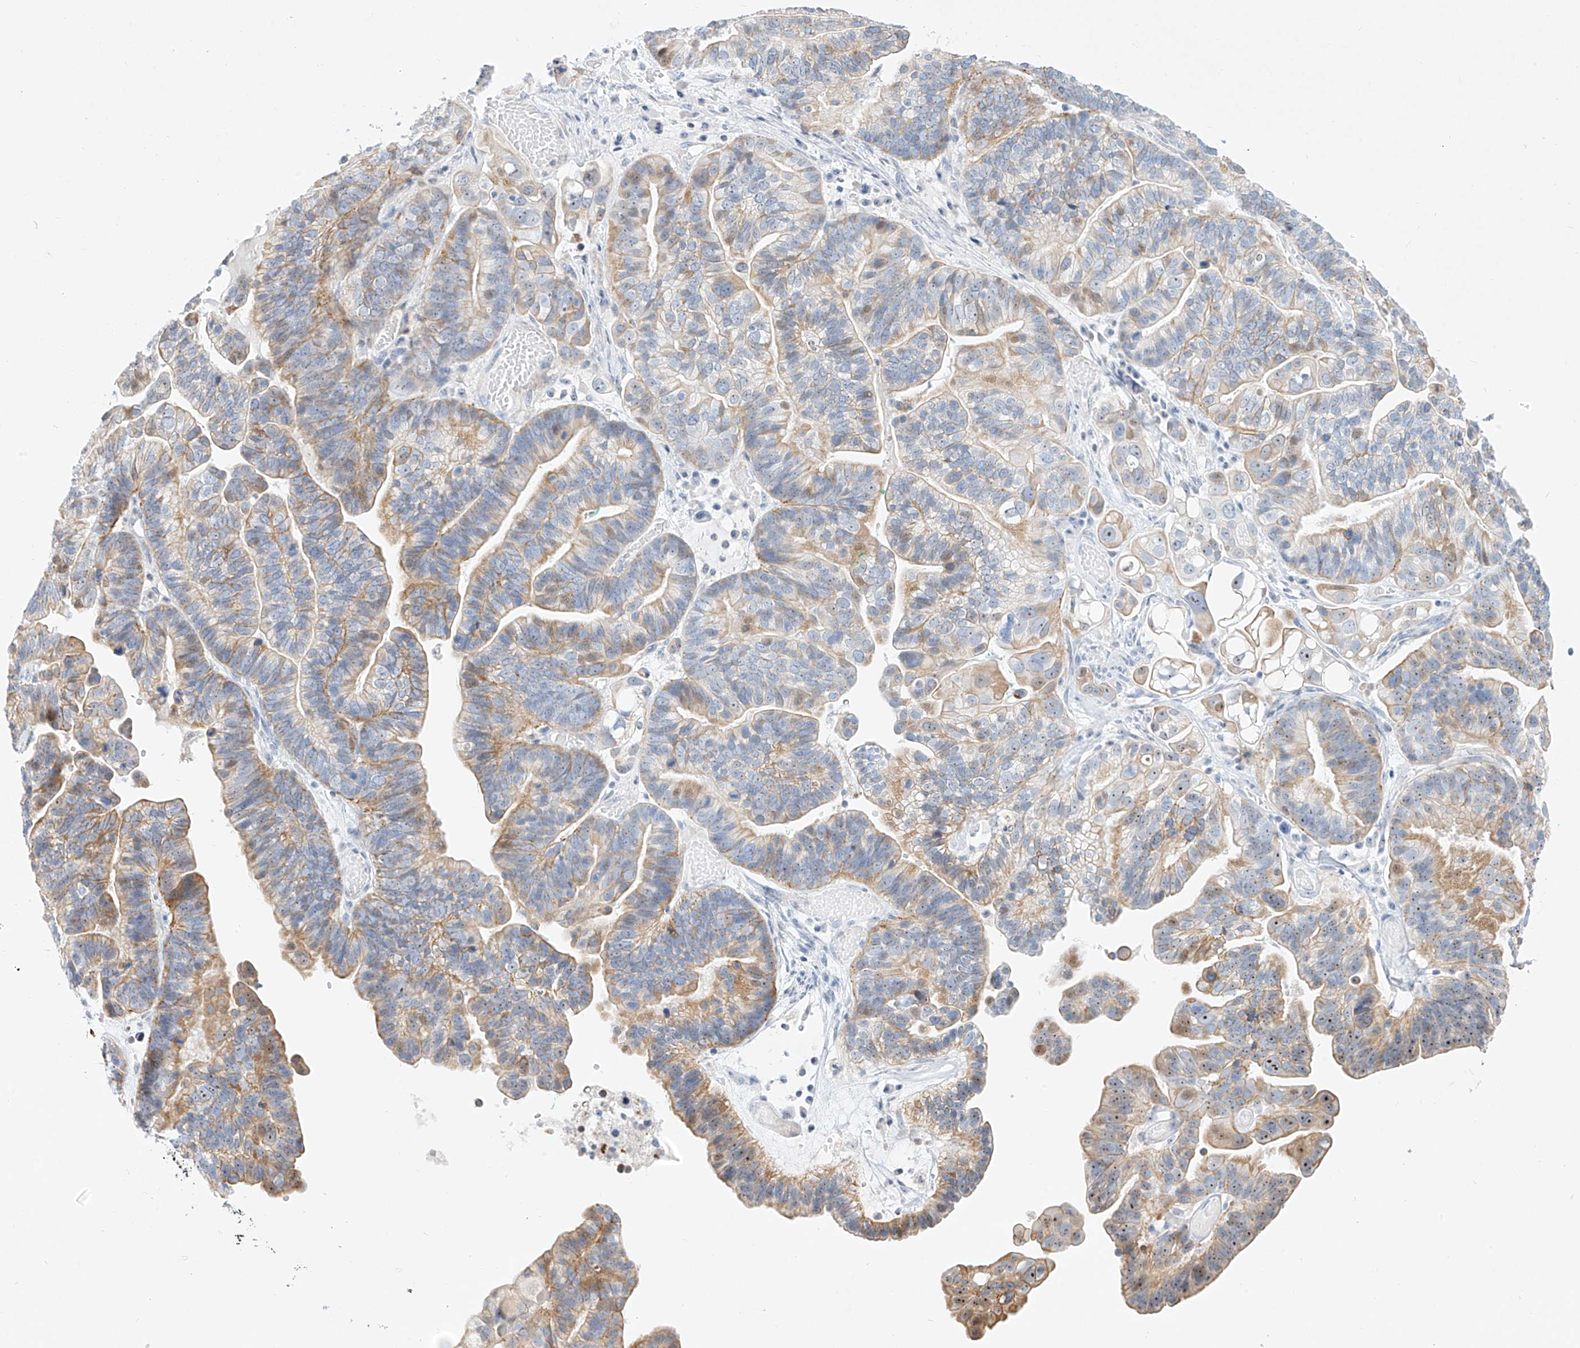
{"staining": {"intensity": "moderate", "quantity": "25%-75%", "location": "cytoplasmic/membranous,nuclear"}, "tissue": "ovarian cancer", "cell_type": "Tumor cells", "image_type": "cancer", "snomed": [{"axis": "morphology", "description": "Cystadenocarcinoma, serous, NOS"}, {"axis": "topography", "description": "Ovary"}], "caption": "The photomicrograph reveals a brown stain indicating the presence of a protein in the cytoplasmic/membranous and nuclear of tumor cells in ovarian serous cystadenocarcinoma. The staining was performed using DAB, with brown indicating positive protein expression. Nuclei are stained blue with hematoxylin.", "gene": "SNU13", "patient": {"sex": "female", "age": 56}}